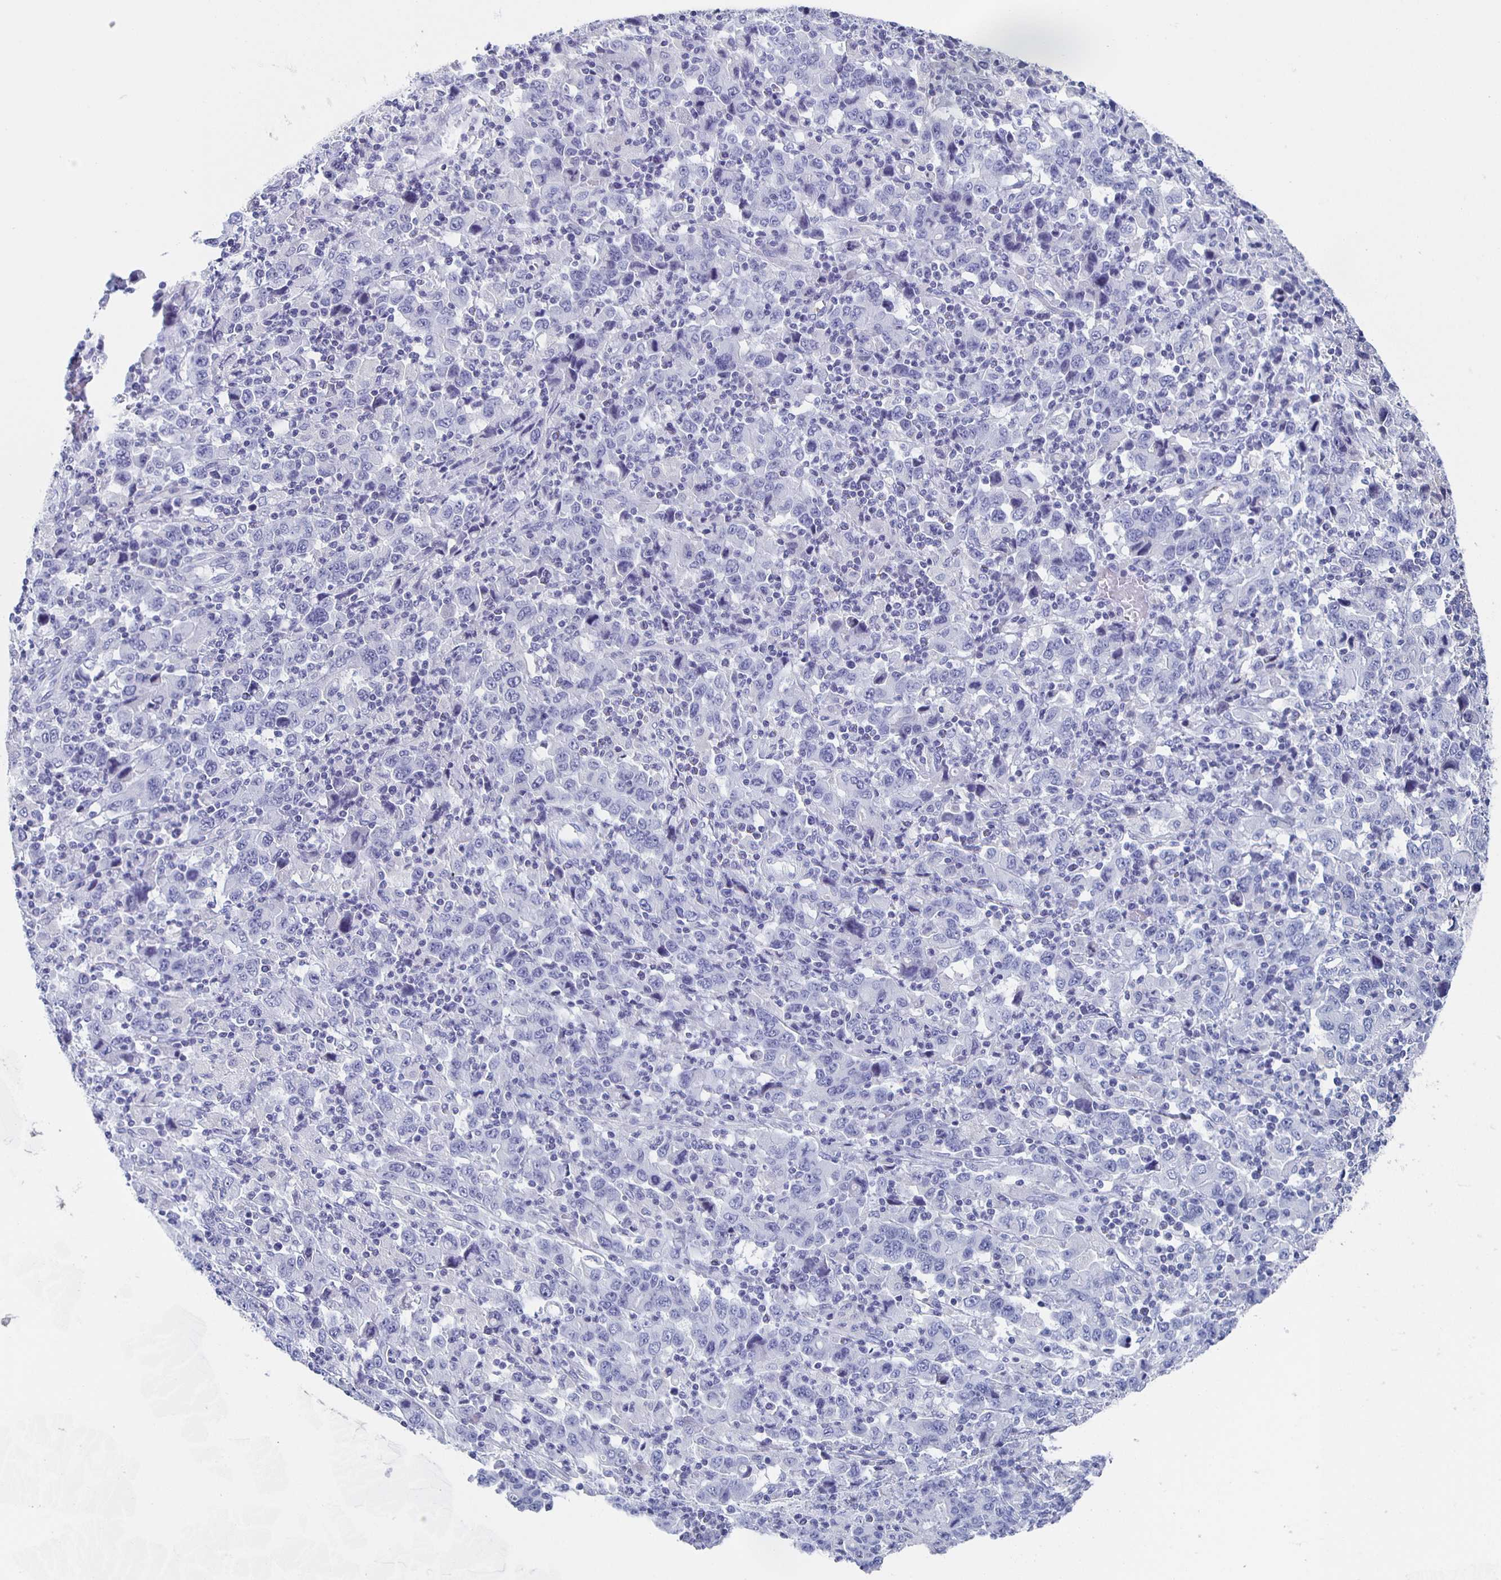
{"staining": {"intensity": "negative", "quantity": "none", "location": "none"}, "tissue": "stomach cancer", "cell_type": "Tumor cells", "image_type": "cancer", "snomed": [{"axis": "morphology", "description": "Adenocarcinoma, NOS"}, {"axis": "topography", "description": "Stomach, upper"}], "caption": "Immunohistochemical staining of stomach cancer displays no significant expression in tumor cells.", "gene": "FGA", "patient": {"sex": "male", "age": 69}}